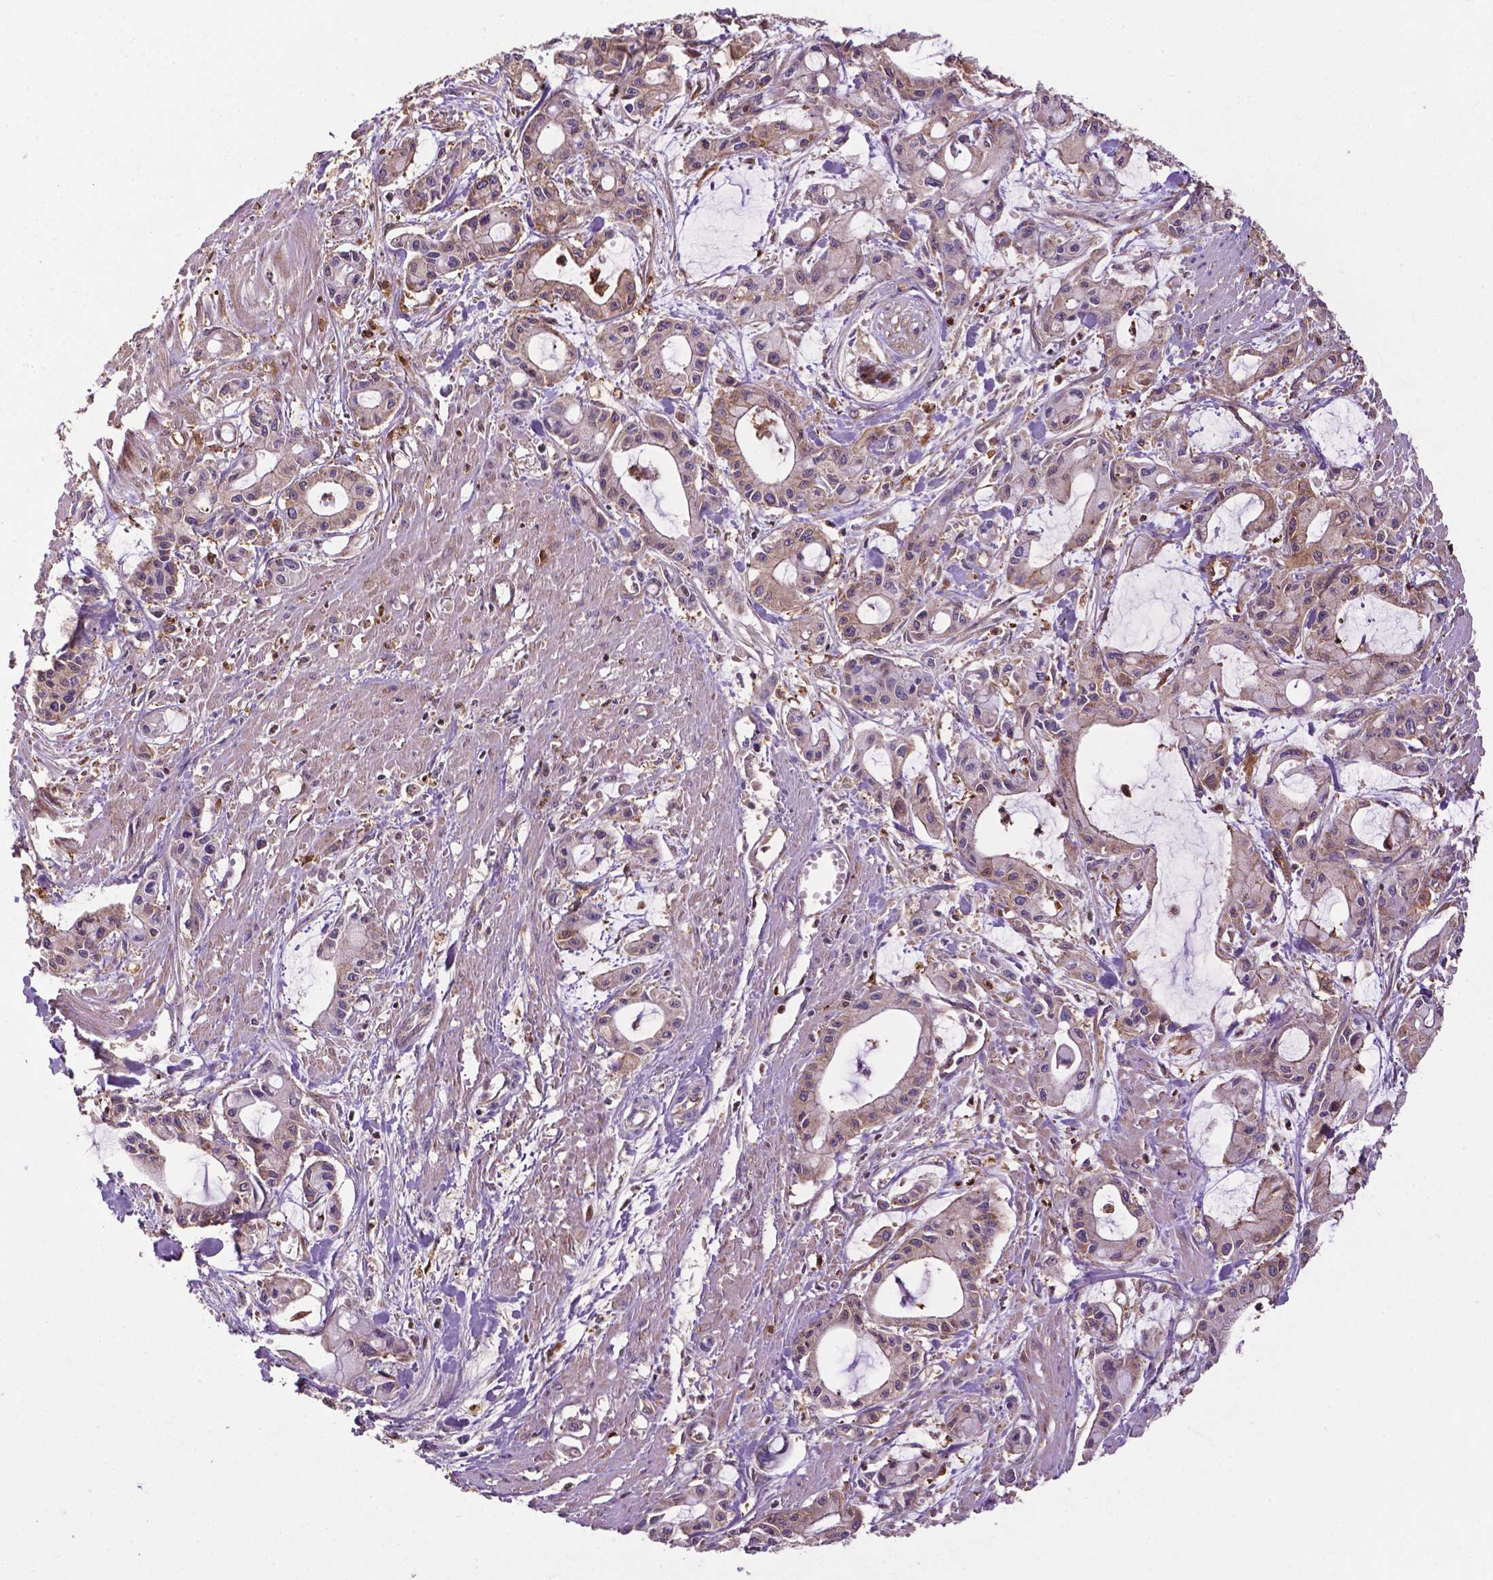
{"staining": {"intensity": "moderate", "quantity": "<25%", "location": "cytoplasmic/membranous"}, "tissue": "pancreatic cancer", "cell_type": "Tumor cells", "image_type": "cancer", "snomed": [{"axis": "morphology", "description": "Adenocarcinoma, NOS"}, {"axis": "topography", "description": "Pancreas"}], "caption": "A histopathology image of pancreatic cancer stained for a protein reveals moderate cytoplasmic/membranous brown staining in tumor cells.", "gene": "SMAD3", "patient": {"sex": "male", "age": 48}}